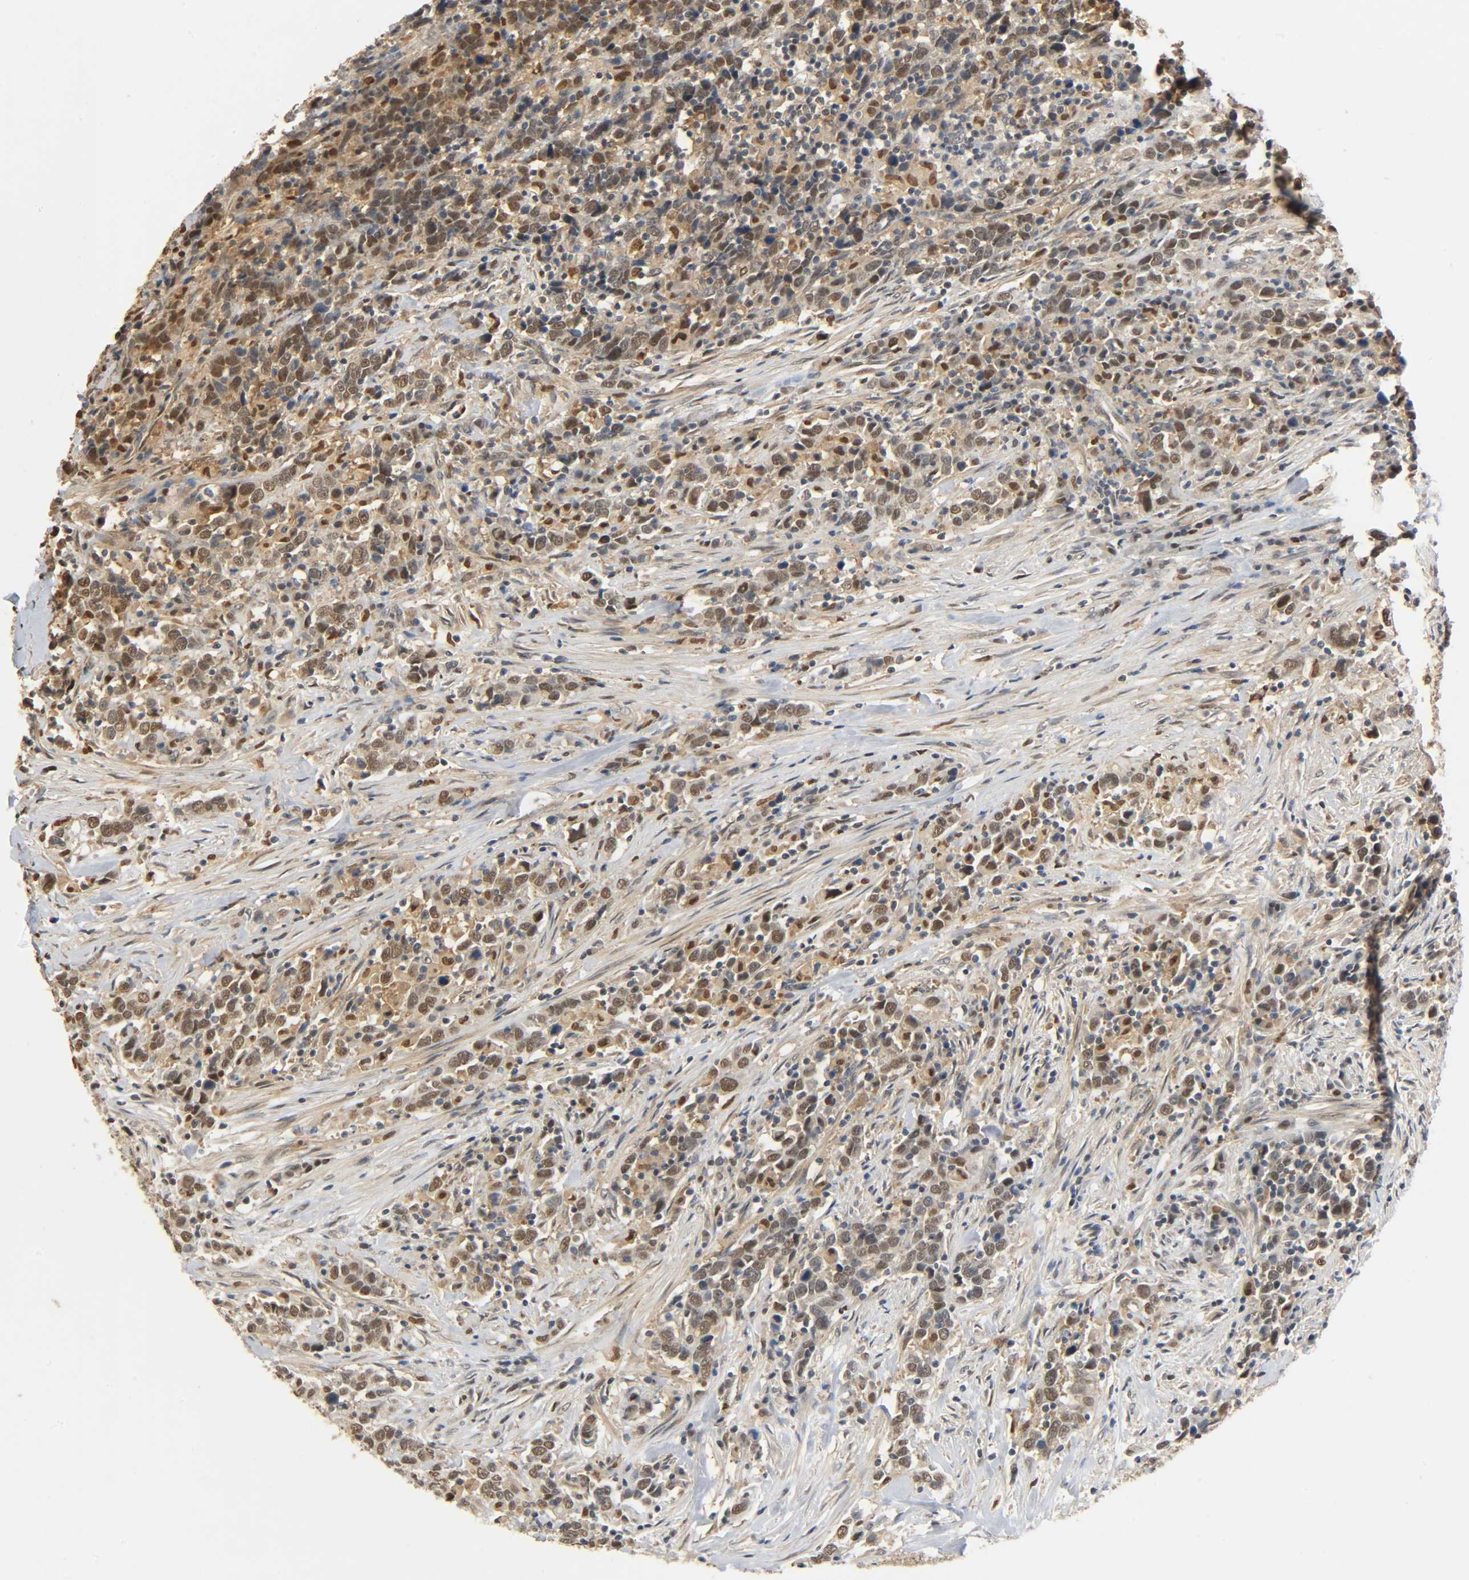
{"staining": {"intensity": "moderate", "quantity": "25%-75%", "location": "cytoplasmic/membranous,nuclear"}, "tissue": "urothelial cancer", "cell_type": "Tumor cells", "image_type": "cancer", "snomed": [{"axis": "morphology", "description": "Urothelial carcinoma, High grade"}, {"axis": "topography", "description": "Urinary bladder"}], "caption": "This image demonstrates immunohistochemistry staining of urothelial cancer, with medium moderate cytoplasmic/membranous and nuclear positivity in about 25%-75% of tumor cells.", "gene": "ZFPM2", "patient": {"sex": "male", "age": 61}}